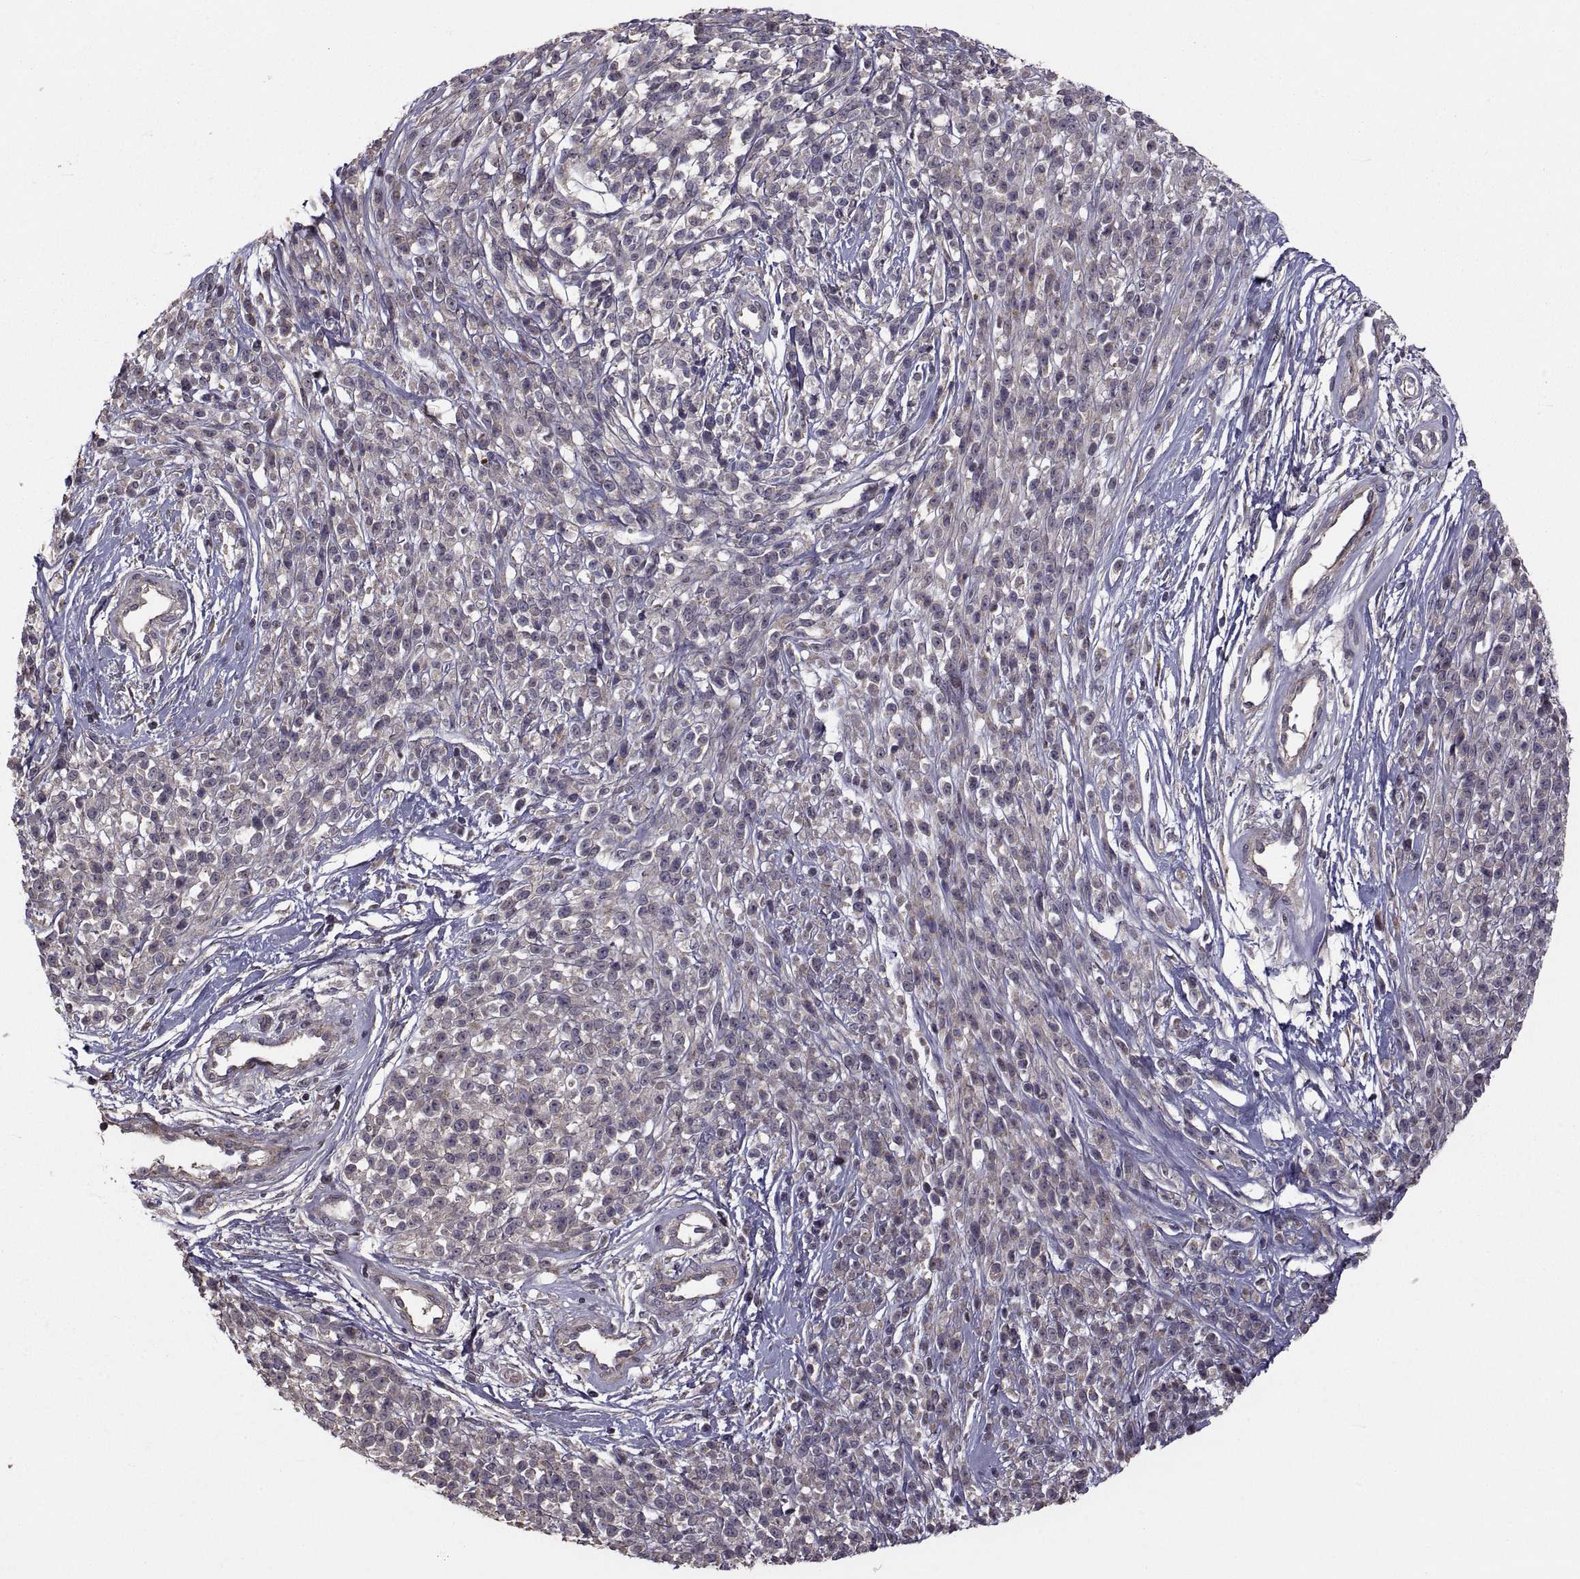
{"staining": {"intensity": "negative", "quantity": "none", "location": "none"}, "tissue": "melanoma", "cell_type": "Tumor cells", "image_type": "cancer", "snomed": [{"axis": "morphology", "description": "Malignant melanoma, NOS"}, {"axis": "topography", "description": "Skin"}, {"axis": "topography", "description": "Skin of trunk"}], "caption": "The immunohistochemistry histopathology image has no significant staining in tumor cells of melanoma tissue.", "gene": "PMM2", "patient": {"sex": "male", "age": 74}}